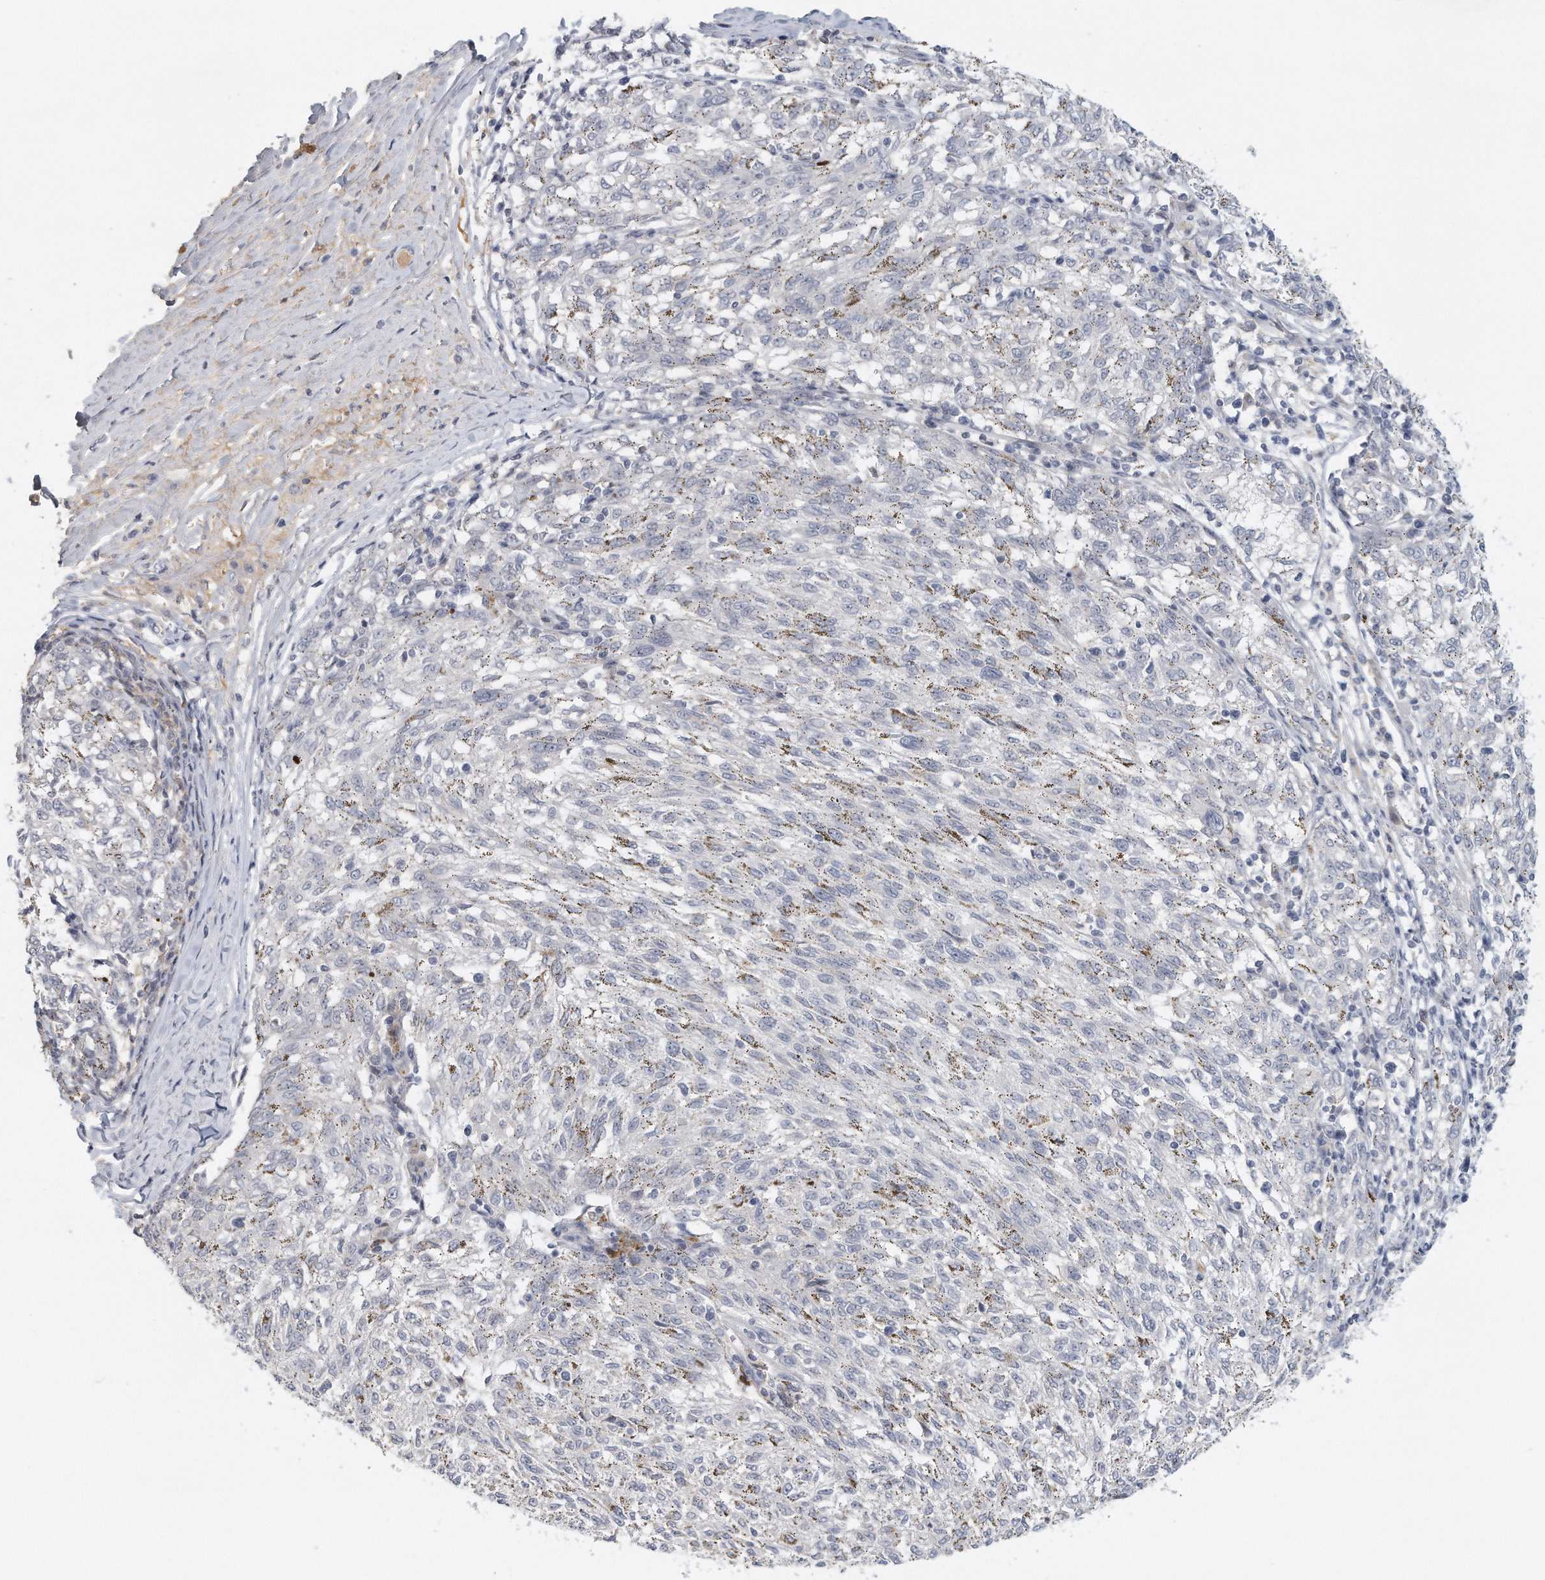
{"staining": {"intensity": "negative", "quantity": "none", "location": "none"}, "tissue": "melanoma", "cell_type": "Tumor cells", "image_type": "cancer", "snomed": [{"axis": "morphology", "description": "Malignant melanoma, NOS"}, {"axis": "topography", "description": "Skin"}], "caption": "High power microscopy image of an immunohistochemistry (IHC) image of malignant melanoma, revealing no significant positivity in tumor cells. (DAB (3,3'-diaminobenzidine) immunohistochemistry (IHC) visualized using brightfield microscopy, high magnification).", "gene": "DDX43", "patient": {"sex": "female", "age": 72}}